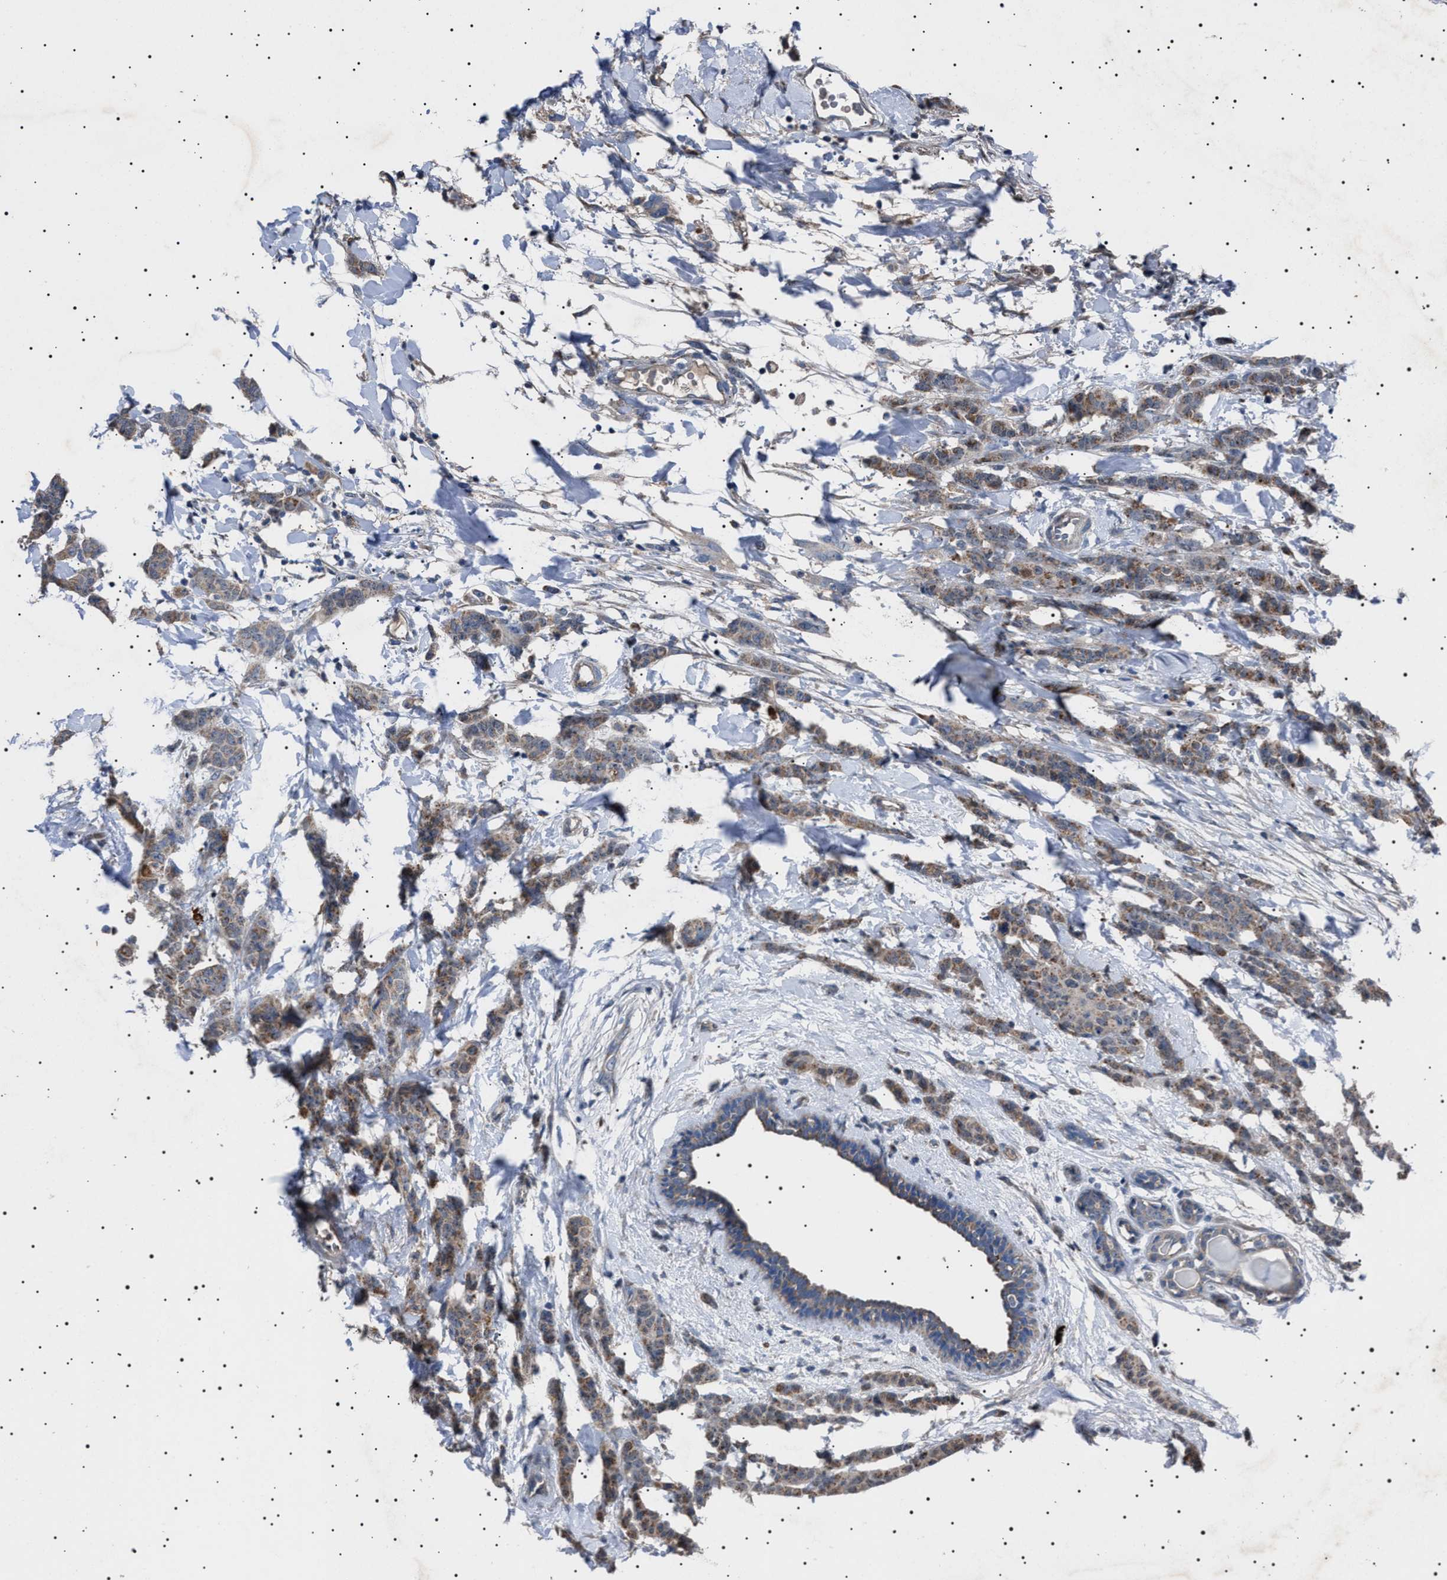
{"staining": {"intensity": "moderate", "quantity": ">75%", "location": "cytoplasmic/membranous"}, "tissue": "breast cancer", "cell_type": "Tumor cells", "image_type": "cancer", "snomed": [{"axis": "morphology", "description": "Normal tissue, NOS"}, {"axis": "morphology", "description": "Duct carcinoma"}, {"axis": "topography", "description": "Breast"}], "caption": "This micrograph displays immunohistochemistry (IHC) staining of human breast cancer (invasive ductal carcinoma), with medium moderate cytoplasmic/membranous expression in about >75% of tumor cells.", "gene": "PTRH1", "patient": {"sex": "female", "age": 40}}